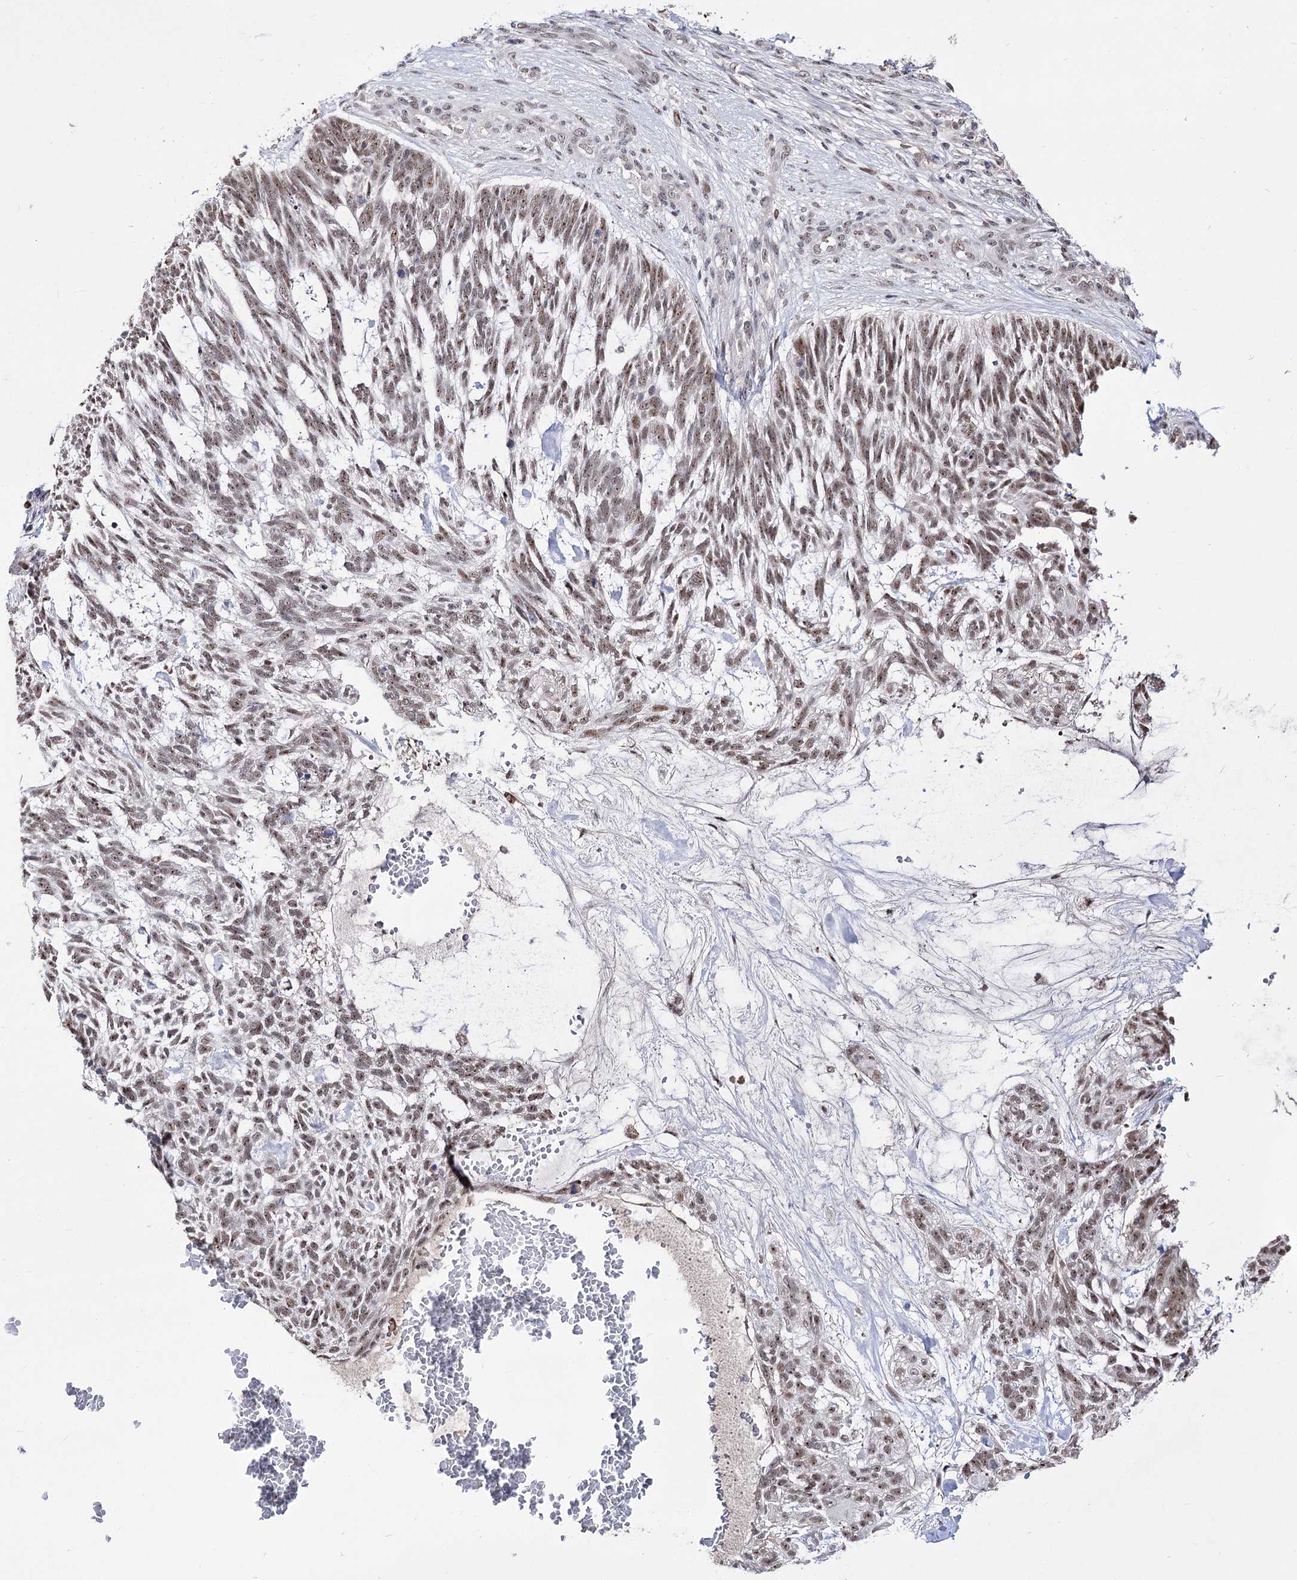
{"staining": {"intensity": "moderate", "quantity": ">75%", "location": "nuclear"}, "tissue": "skin cancer", "cell_type": "Tumor cells", "image_type": "cancer", "snomed": [{"axis": "morphology", "description": "Basal cell carcinoma"}, {"axis": "topography", "description": "Skin"}], "caption": "Immunohistochemistry (IHC) of skin basal cell carcinoma shows medium levels of moderate nuclear expression in approximately >75% of tumor cells.", "gene": "STOX1", "patient": {"sex": "male", "age": 88}}